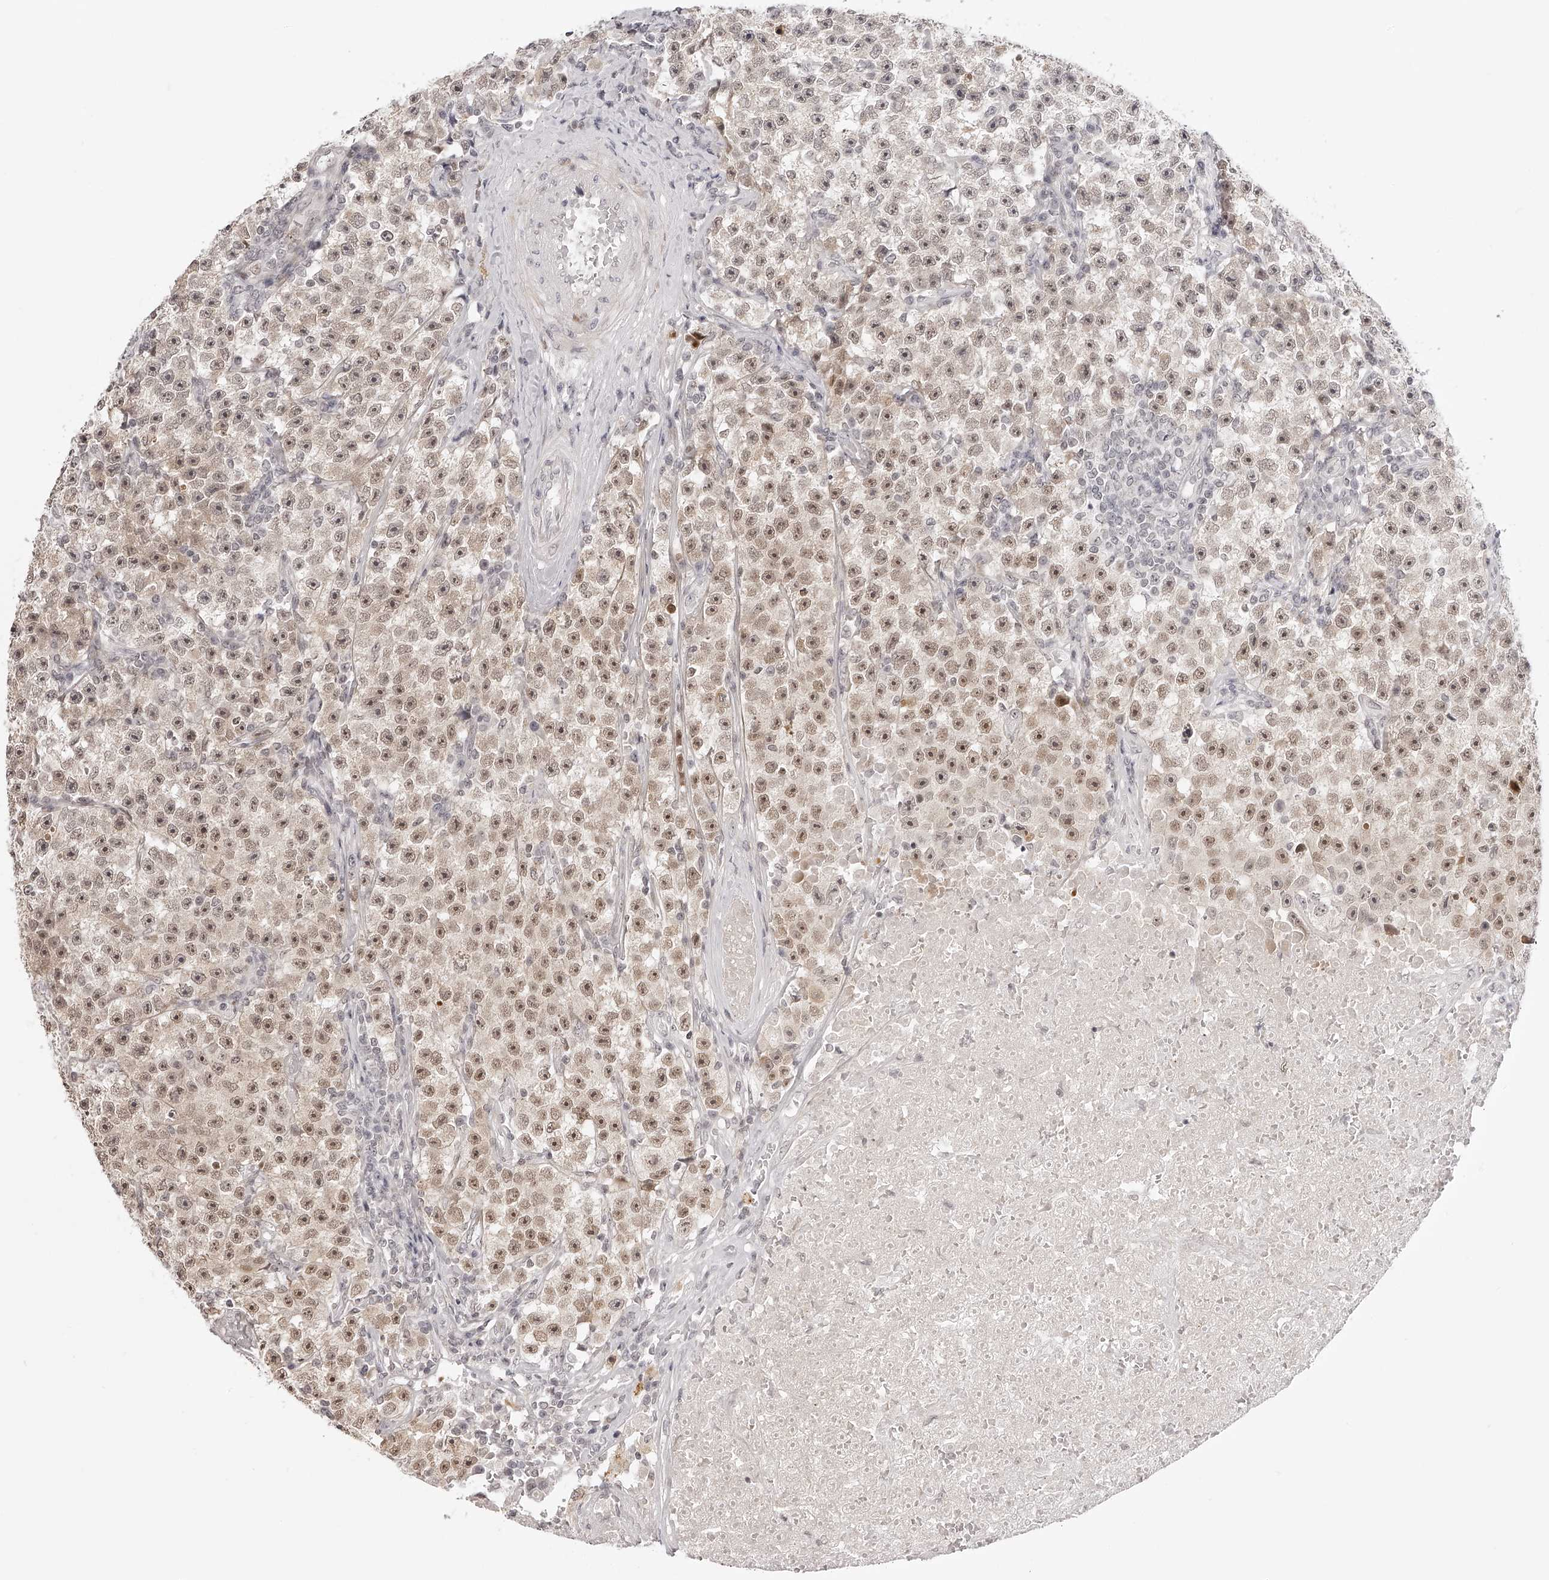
{"staining": {"intensity": "moderate", "quantity": "25%-75%", "location": "nuclear"}, "tissue": "testis cancer", "cell_type": "Tumor cells", "image_type": "cancer", "snomed": [{"axis": "morphology", "description": "Seminoma, NOS"}, {"axis": "topography", "description": "Testis"}], "caption": "IHC of human testis cancer exhibits medium levels of moderate nuclear staining in about 25%-75% of tumor cells.", "gene": "PLEKHG1", "patient": {"sex": "male", "age": 22}}